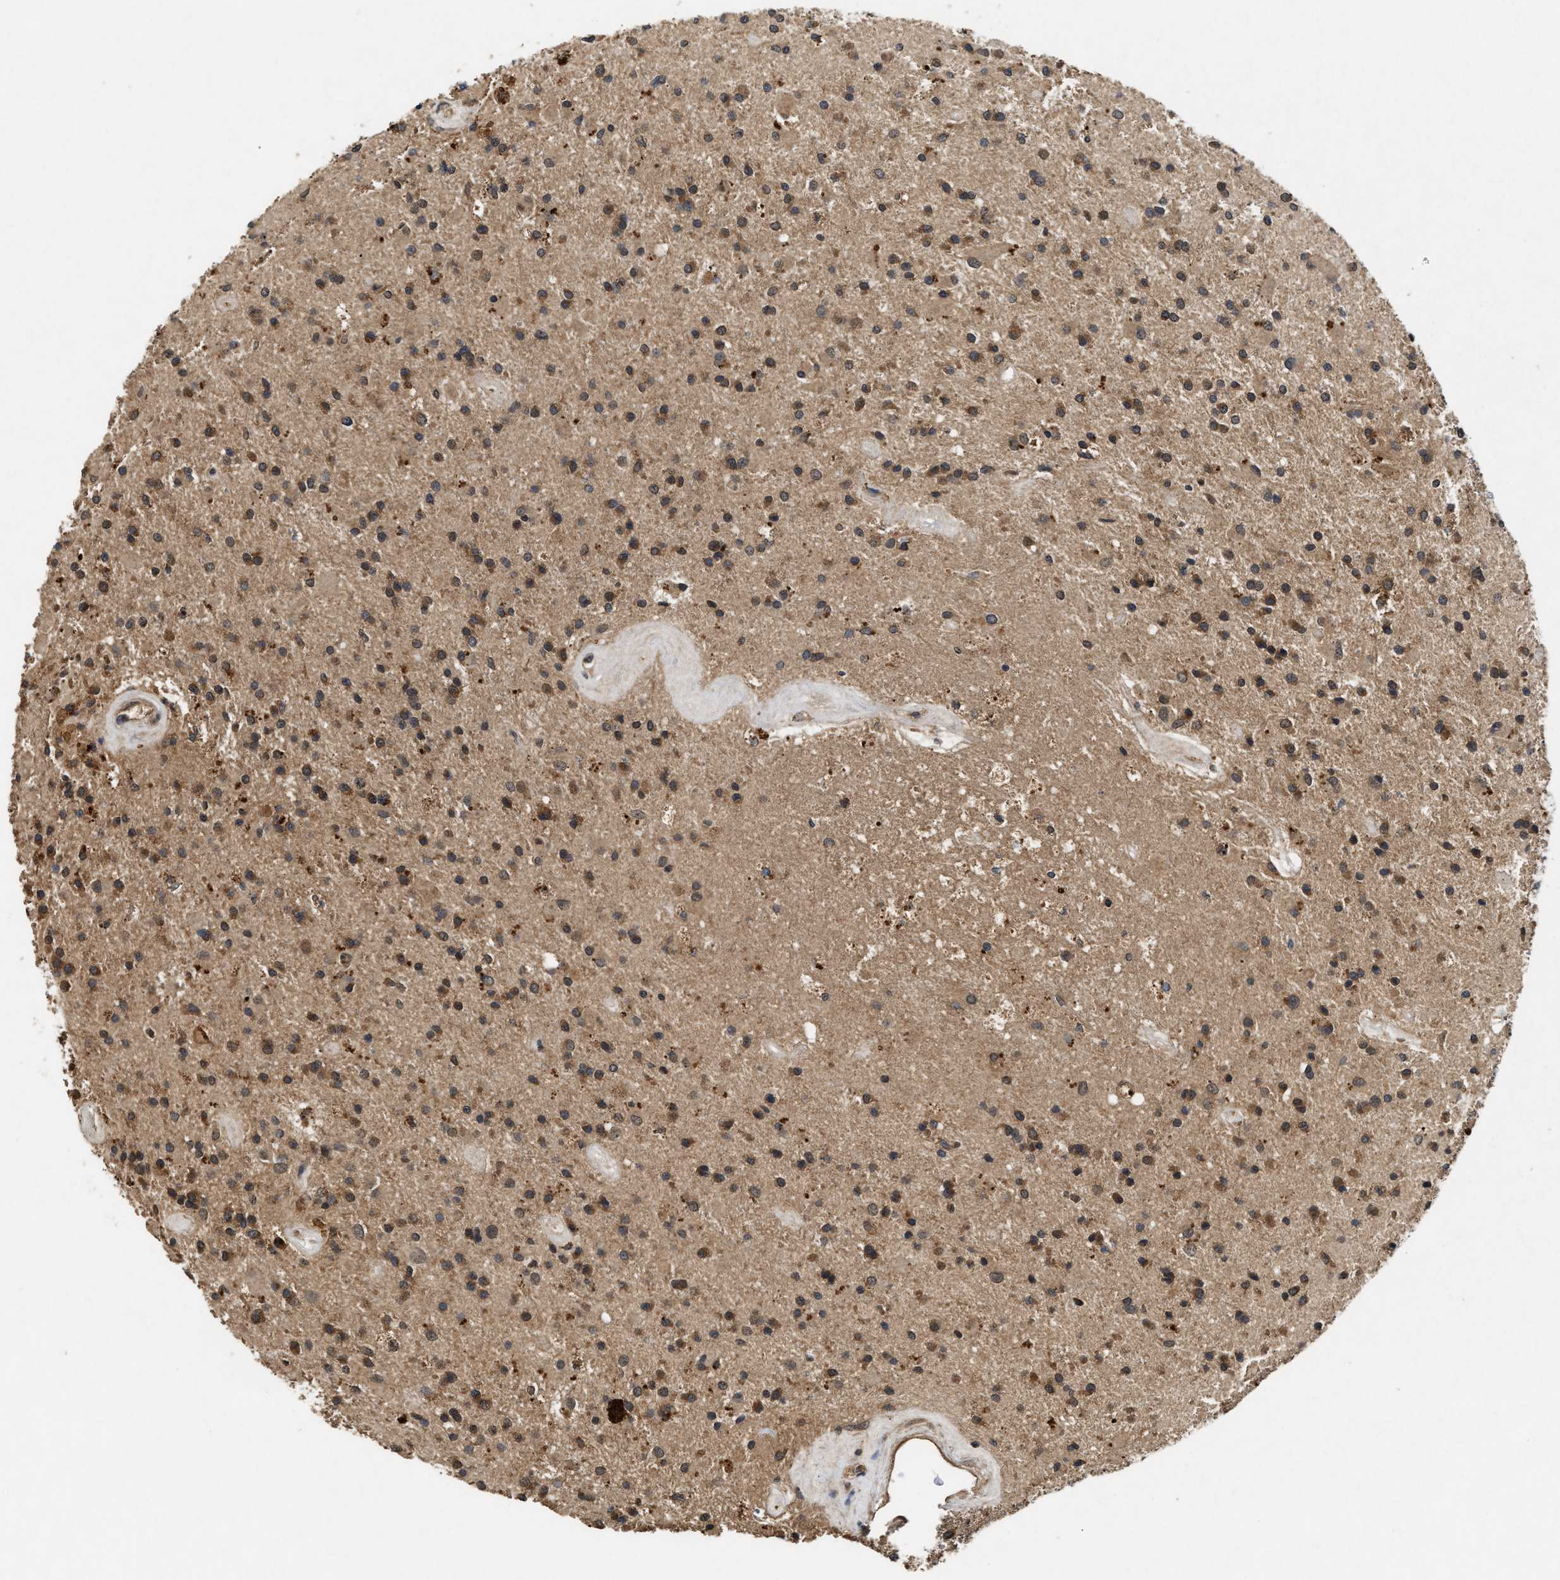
{"staining": {"intensity": "moderate", "quantity": ">75%", "location": "cytoplasmic/membranous"}, "tissue": "glioma", "cell_type": "Tumor cells", "image_type": "cancer", "snomed": [{"axis": "morphology", "description": "Glioma, malignant, Low grade"}, {"axis": "topography", "description": "Brain"}], "caption": "Glioma was stained to show a protein in brown. There is medium levels of moderate cytoplasmic/membranous staining in approximately >75% of tumor cells.", "gene": "PDAP1", "patient": {"sex": "male", "age": 58}}